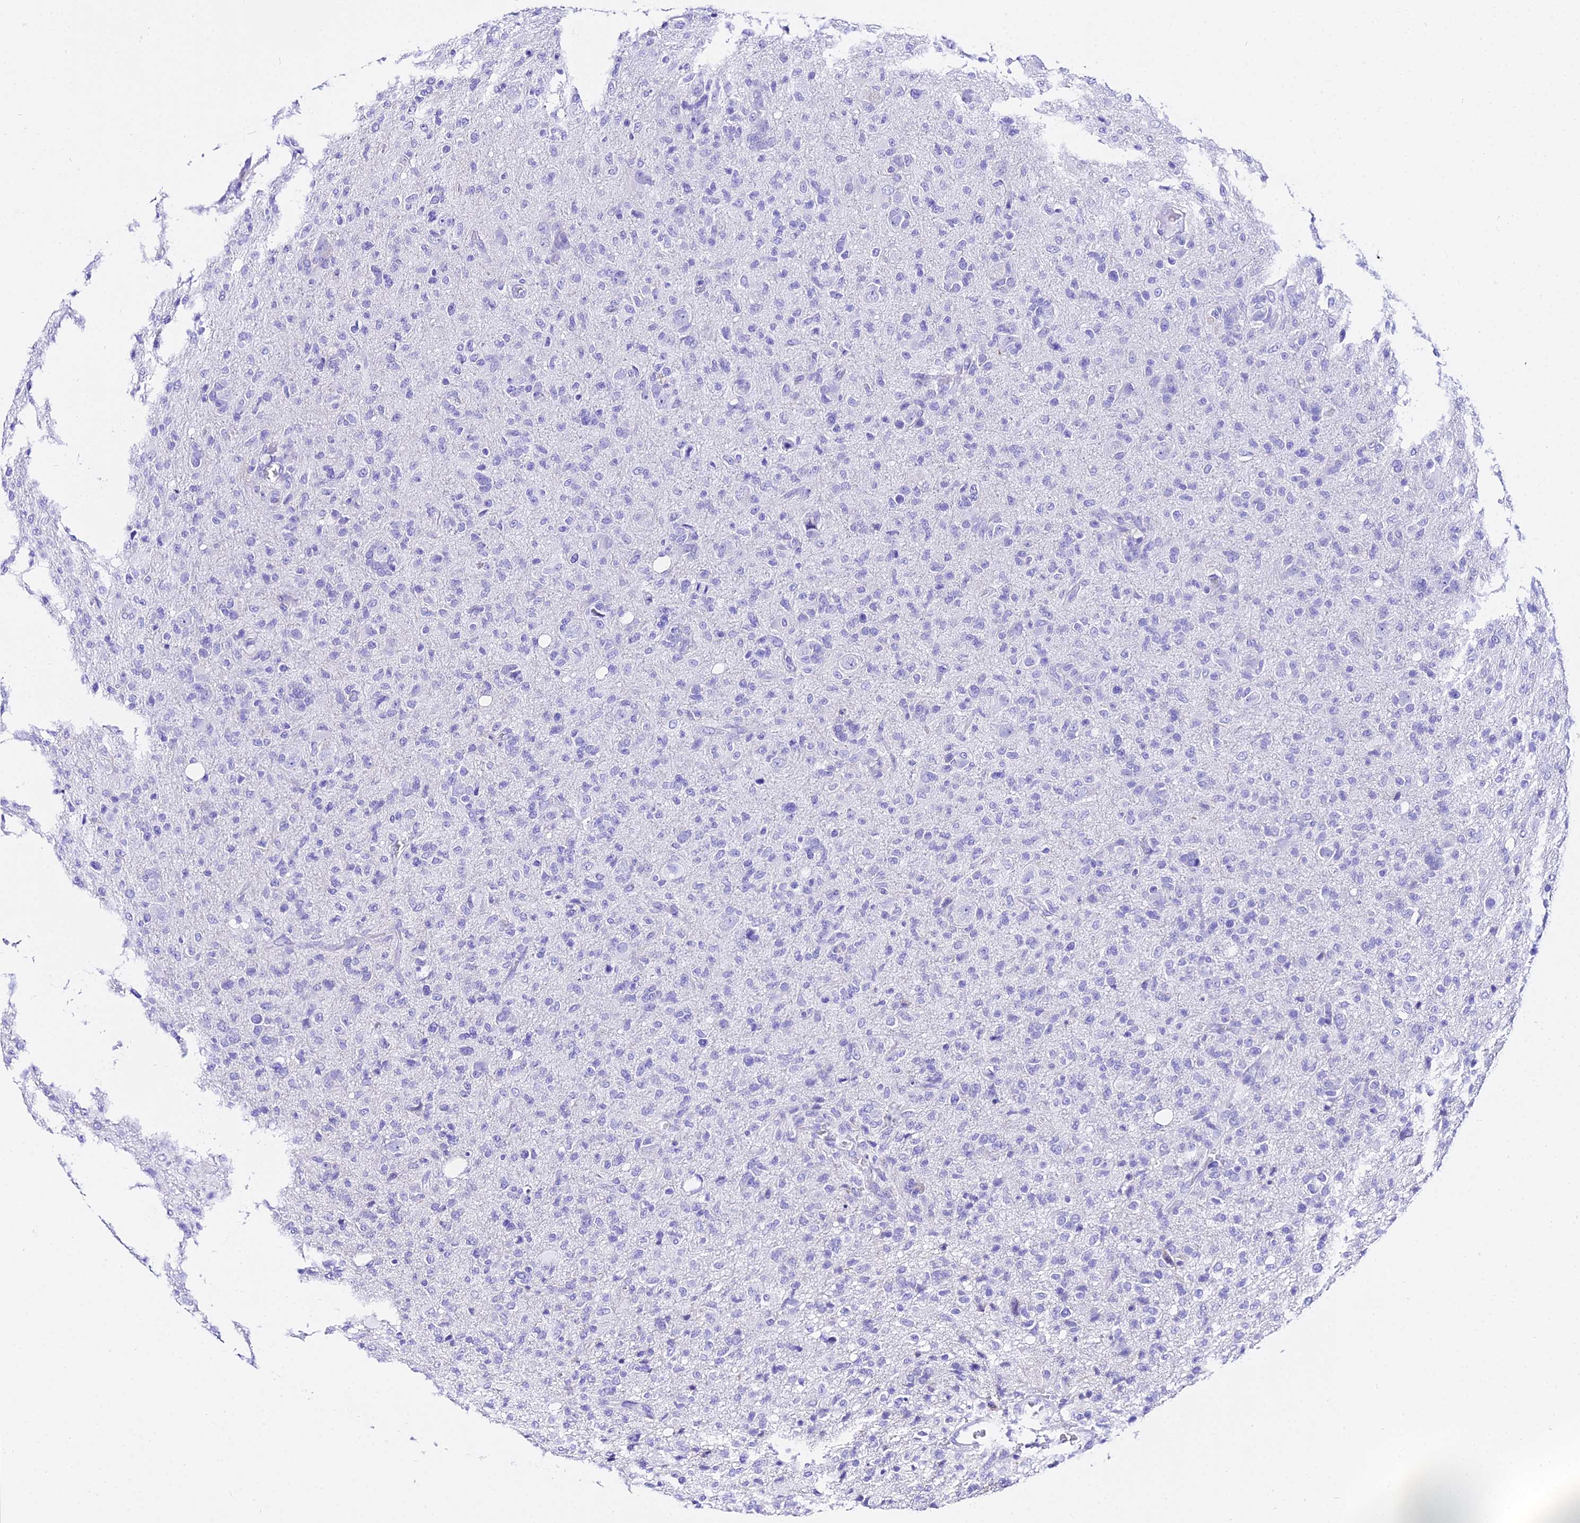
{"staining": {"intensity": "negative", "quantity": "none", "location": "none"}, "tissue": "glioma", "cell_type": "Tumor cells", "image_type": "cancer", "snomed": [{"axis": "morphology", "description": "Glioma, malignant, High grade"}, {"axis": "topography", "description": "Brain"}], "caption": "IHC histopathology image of neoplastic tissue: glioma stained with DAB (3,3'-diaminobenzidine) displays no significant protein staining in tumor cells.", "gene": "TRMT44", "patient": {"sex": "female", "age": 57}}